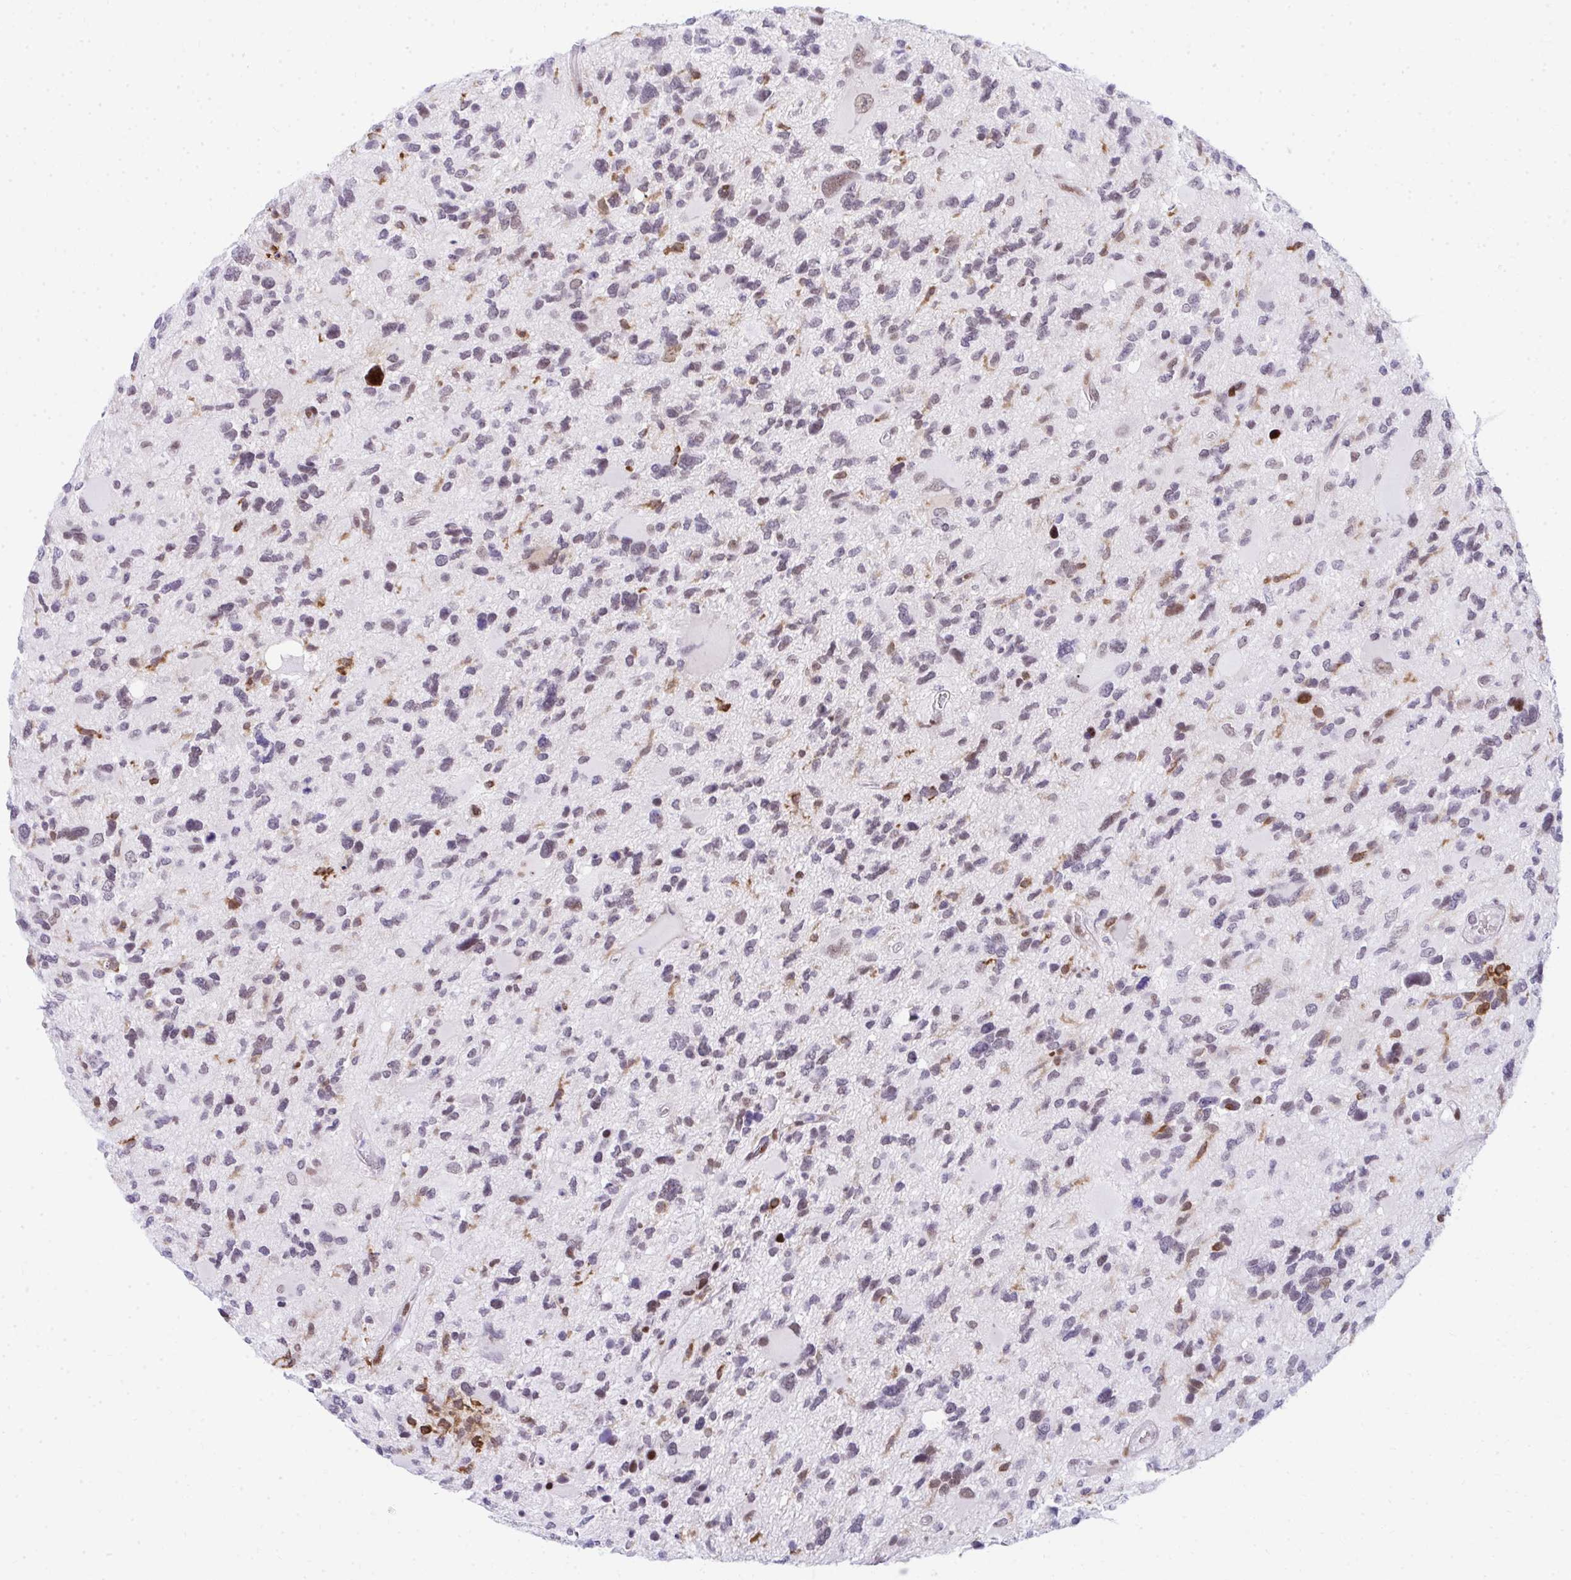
{"staining": {"intensity": "weak", "quantity": "25%-75%", "location": "nuclear"}, "tissue": "glioma", "cell_type": "Tumor cells", "image_type": "cancer", "snomed": [{"axis": "morphology", "description": "Glioma, malignant, High grade"}, {"axis": "topography", "description": "Brain"}], "caption": "A brown stain labels weak nuclear expression of a protein in human glioma tumor cells.", "gene": "GLDN", "patient": {"sex": "female", "age": 11}}